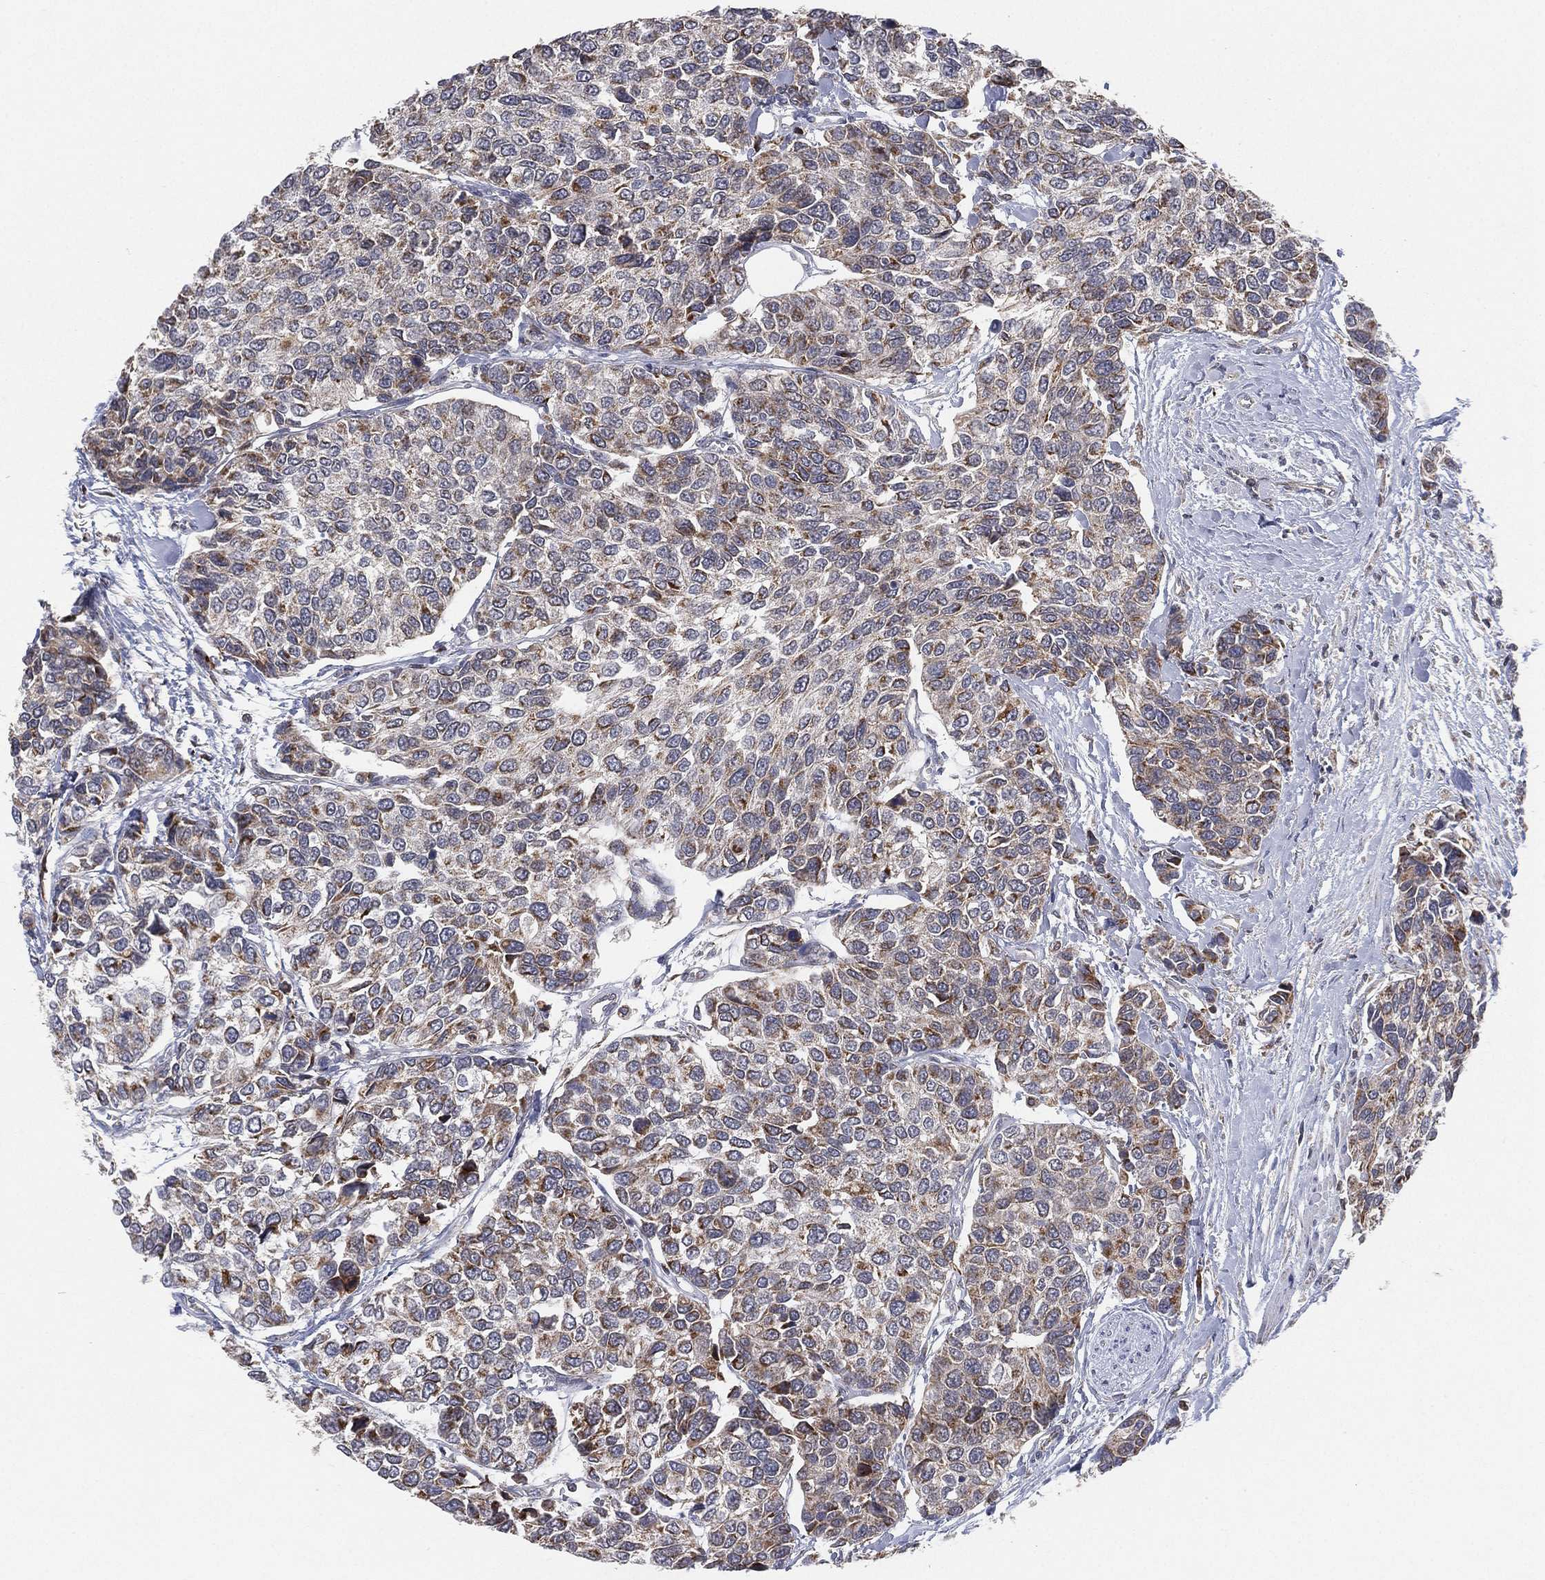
{"staining": {"intensity": "weak", "quantity": "25%-75%", "location": "cytoplasmic/membranous"}, "tissue": "urothelial cancer", "cell_type": "Tumor cells", "image_type": "cancer", "snomed": [{"axis": "morphology", "description": "Urothelial carcinoma, High grade"}, {"axis": "topography", "description": "Urinary bladder"}], "caption": "Immunohistochemistry (IHC) image of neoplastic tissue: urothelial carcinoma (high-grade) stained using IHC exhibits low levels of weak protein expression localized specifically in the cytoplasmic/membranous of tumor cells, appearing as a cytoplasmic/membranous brown color.", "gene": "PSMG4", "patient": {"sex": "male", "age": 77}}